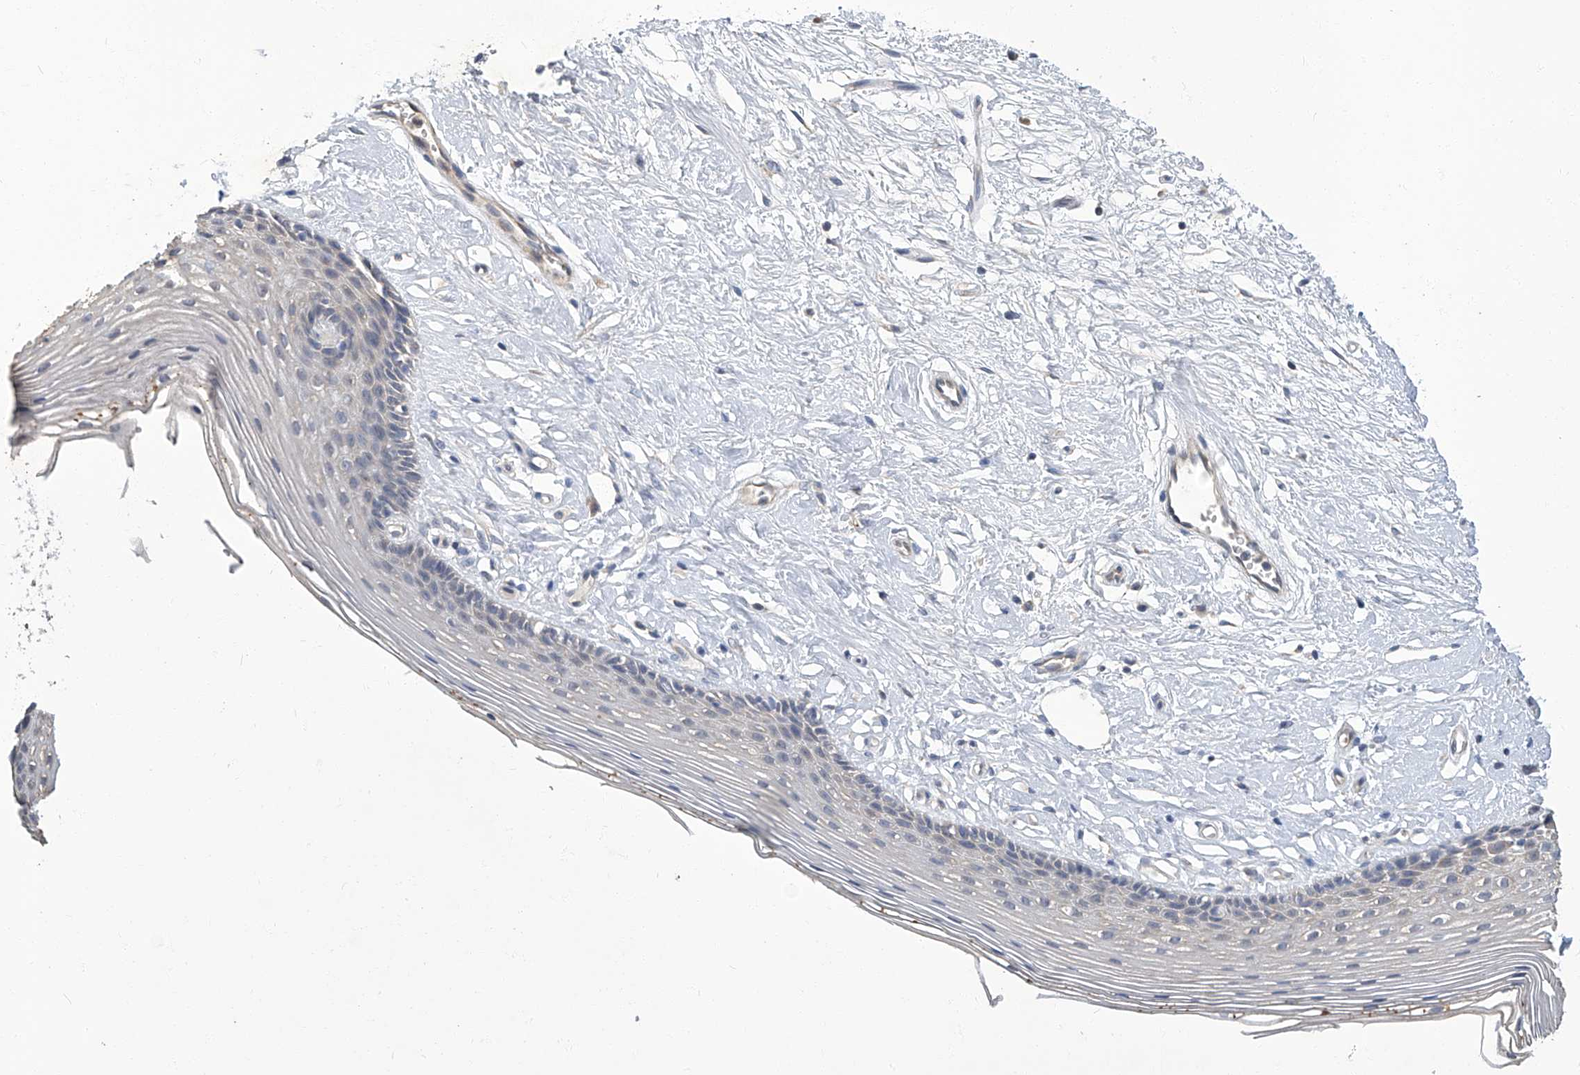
{"staining": {"intensity": "negative", "quantity": "none", "location": "none"}, "tissue": "vagina", "cell_type": "Squamous epithelial cells", "image_type": "normal", "snomed": [{"axis": "morphology", "description": "Normal tissue, NOS"}, {"axis": "topography", "description": "Vagina"}], "caption": "This is an immunohistochemistry micrograph of unremarkable vagina. There is no positivity in squamous epithelial cells.", "gene": "TGFBR1", "patient": {"sex": "female", "age": 46}}